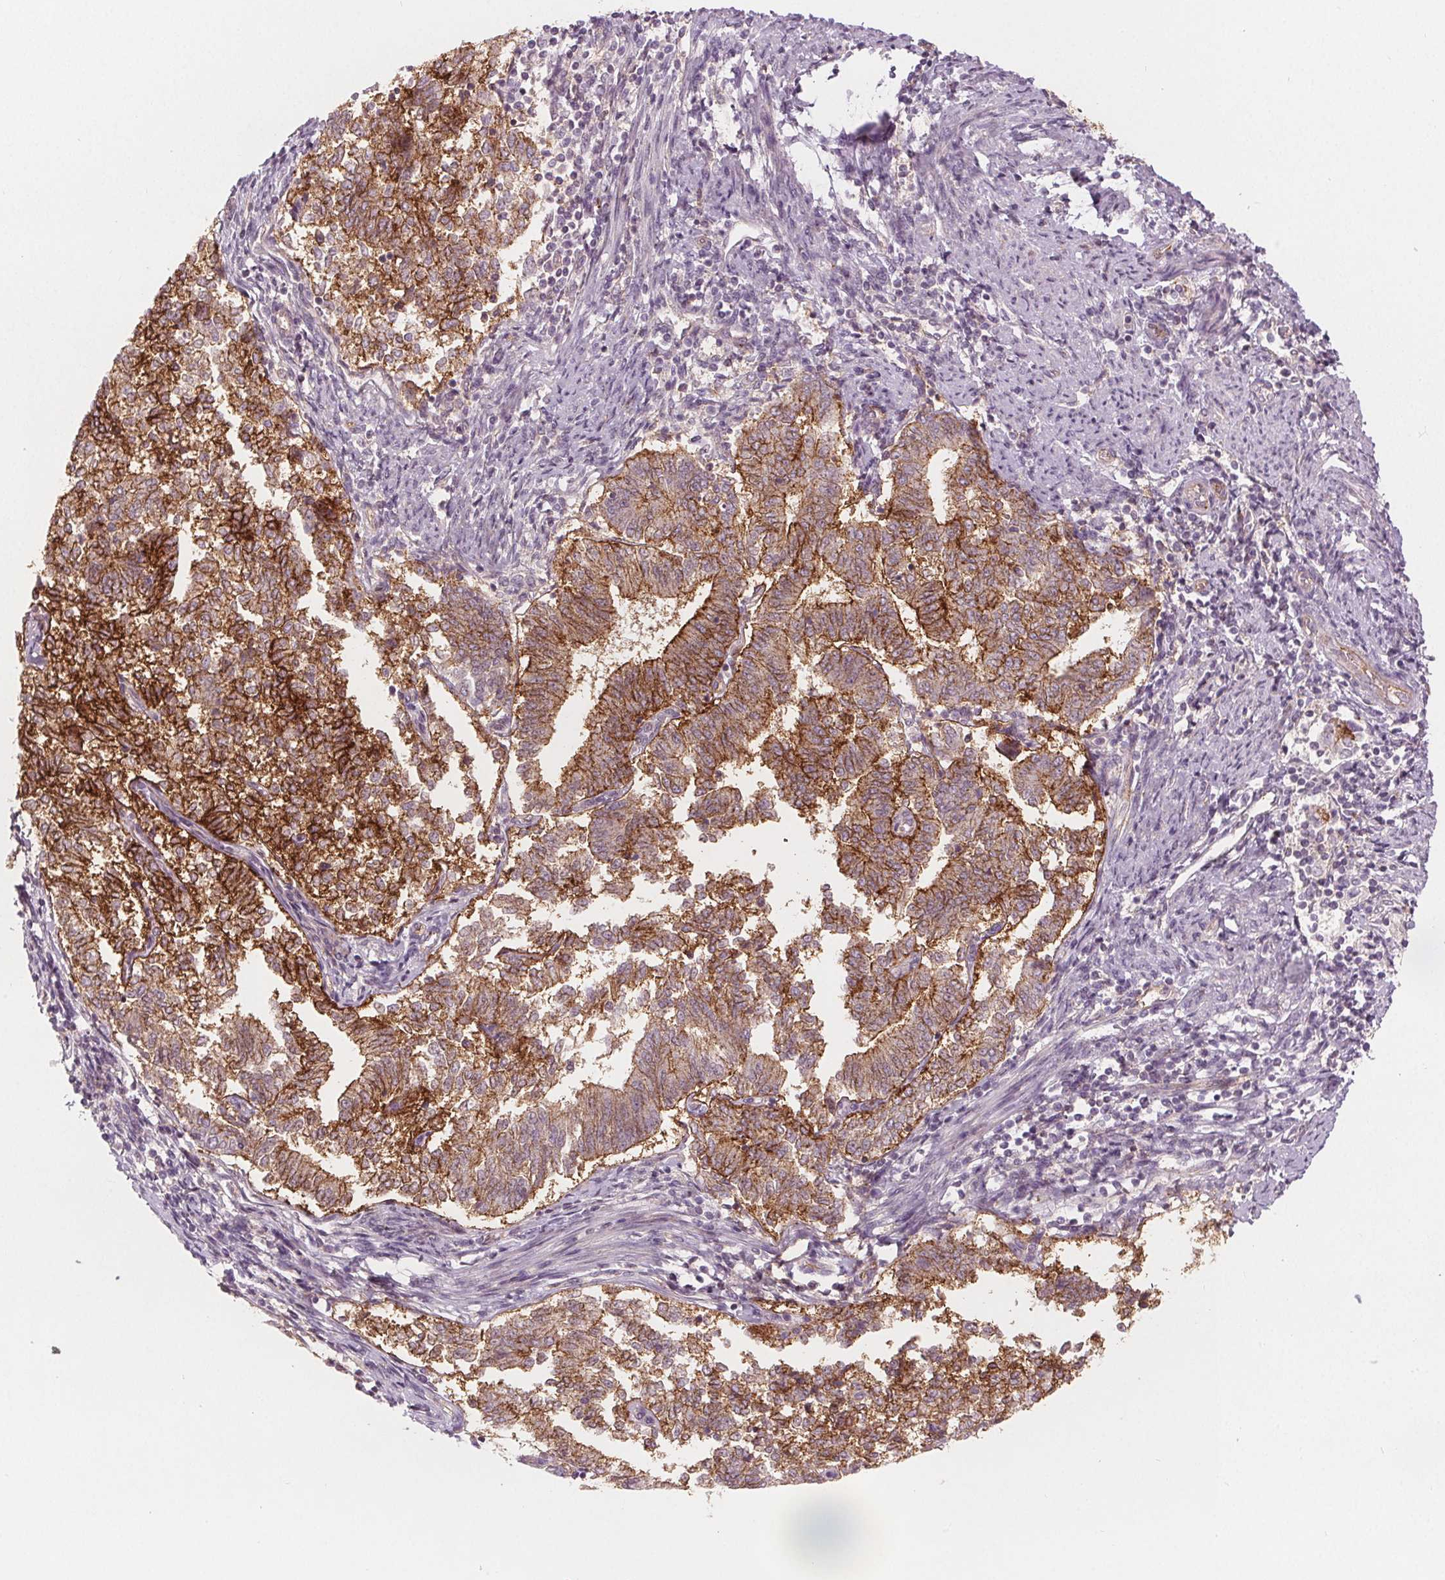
{"staining": {"intensity": "moderate", "quantity": ">75%", "location": "cytoplasmic/membranous"}, "tissue": "endometrial cancer", "cell_type": "Tumor cells", "image_type": "cancer", "snomed": [{"axis": "morphology", "description": "Adenocarcinoma, NOS"}, {"axis": "topography", "description": "Endometrium"}], "caption": "About >75% of tumor cells in endometrial cancer (adenocarcinoma) reveal moderate cytoplasmic/membranous protein positivity as visualized by brown immunohistochemical staining.", "gene": "ATP1A1", "patient": {"sex": "female", "age": 65}}